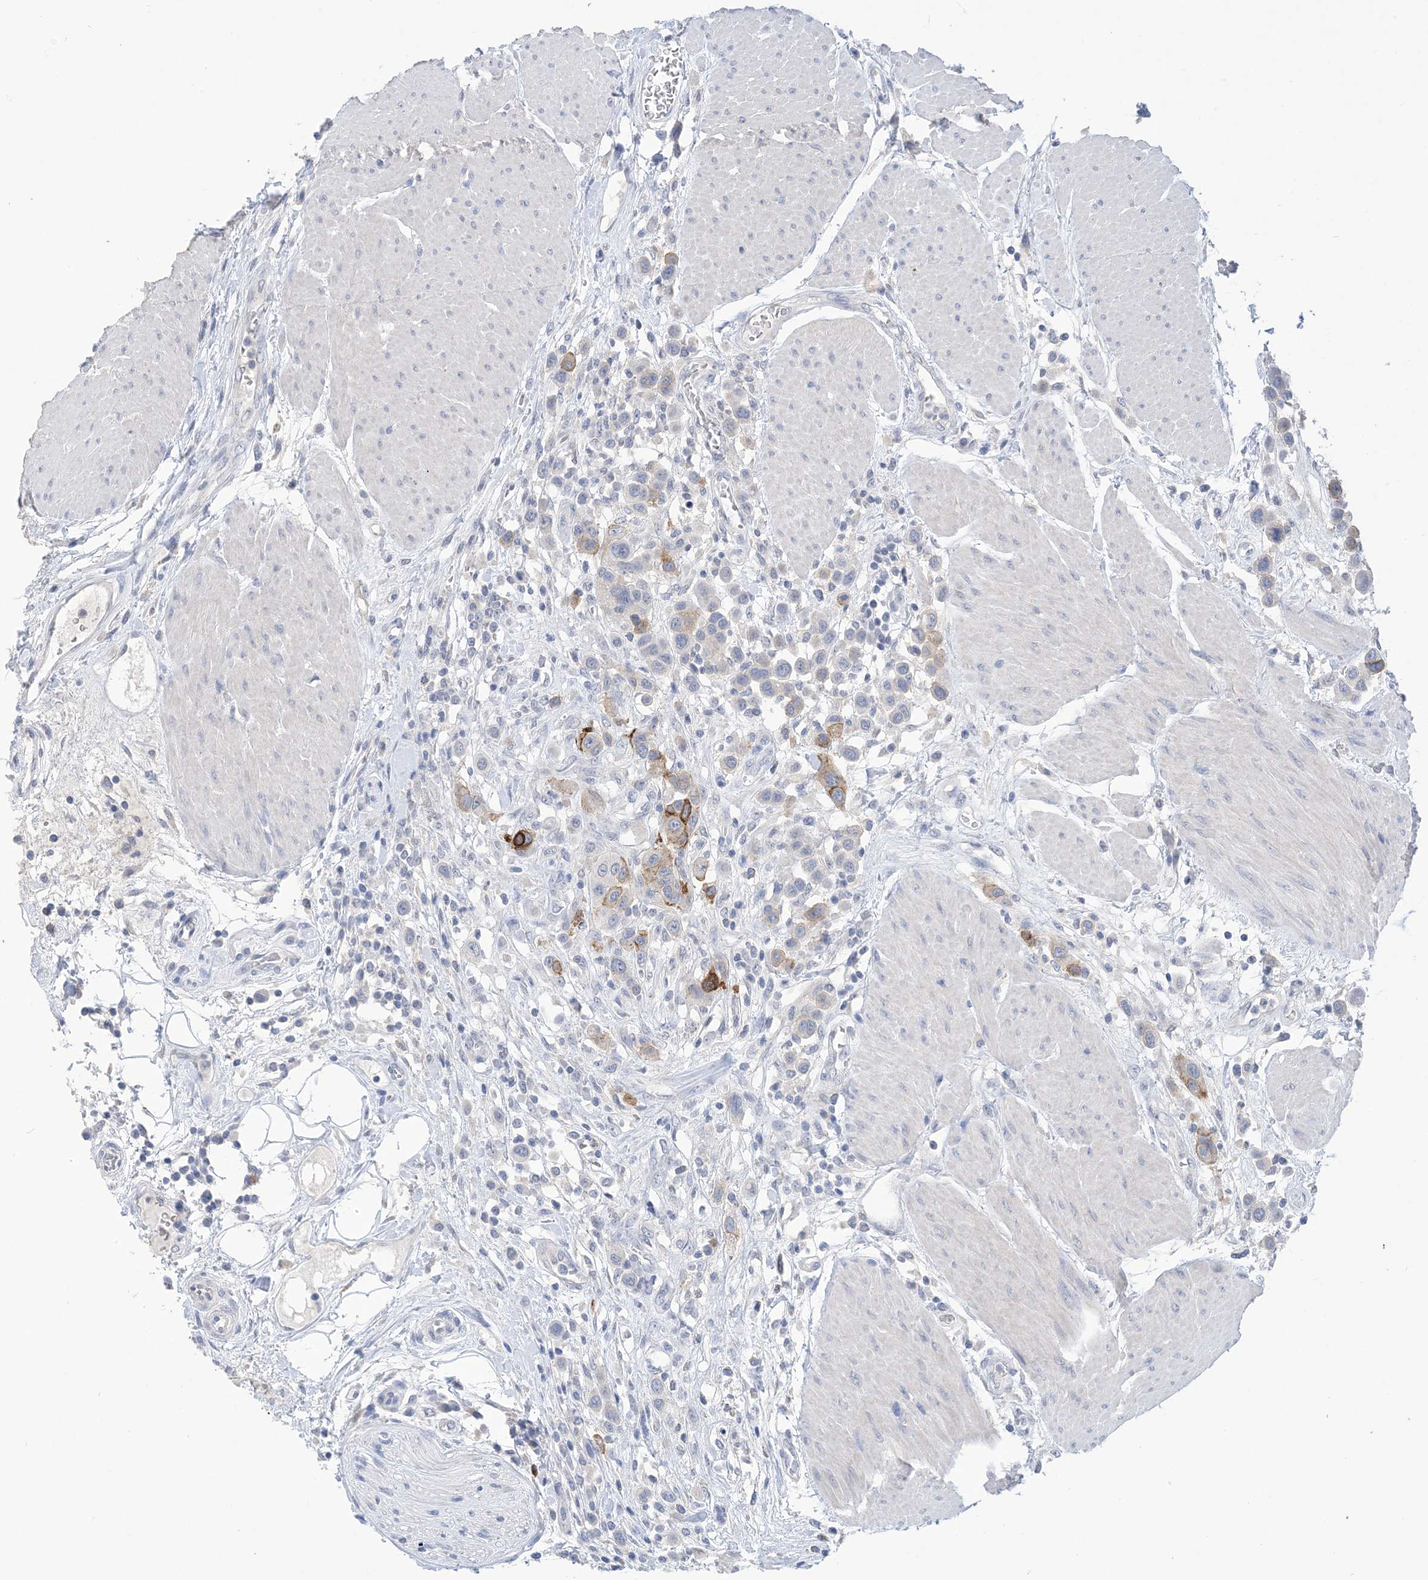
{"staining": {"intensity": "moderate", "quantity": "<25%", "location": "cytoplasmic/membranous"}, "tissue": "urothelial cancer", "cell_type": "Tumor cells", "image_type": "cancer", "snomed": [{"axis": "morphology", "description": "Urothelial carcinoma, High grade"}, {"axis": "topography", "description": "Urinary bladder"}], "caption": "Urothelial cancer was stained to show a protein in brown. There is low levels of moderate cytoplasmic/membranous positivity in approximately <25% of tumor cells.", "gene": "DSC3", "patient": {"sex": "male", "age": 50}}